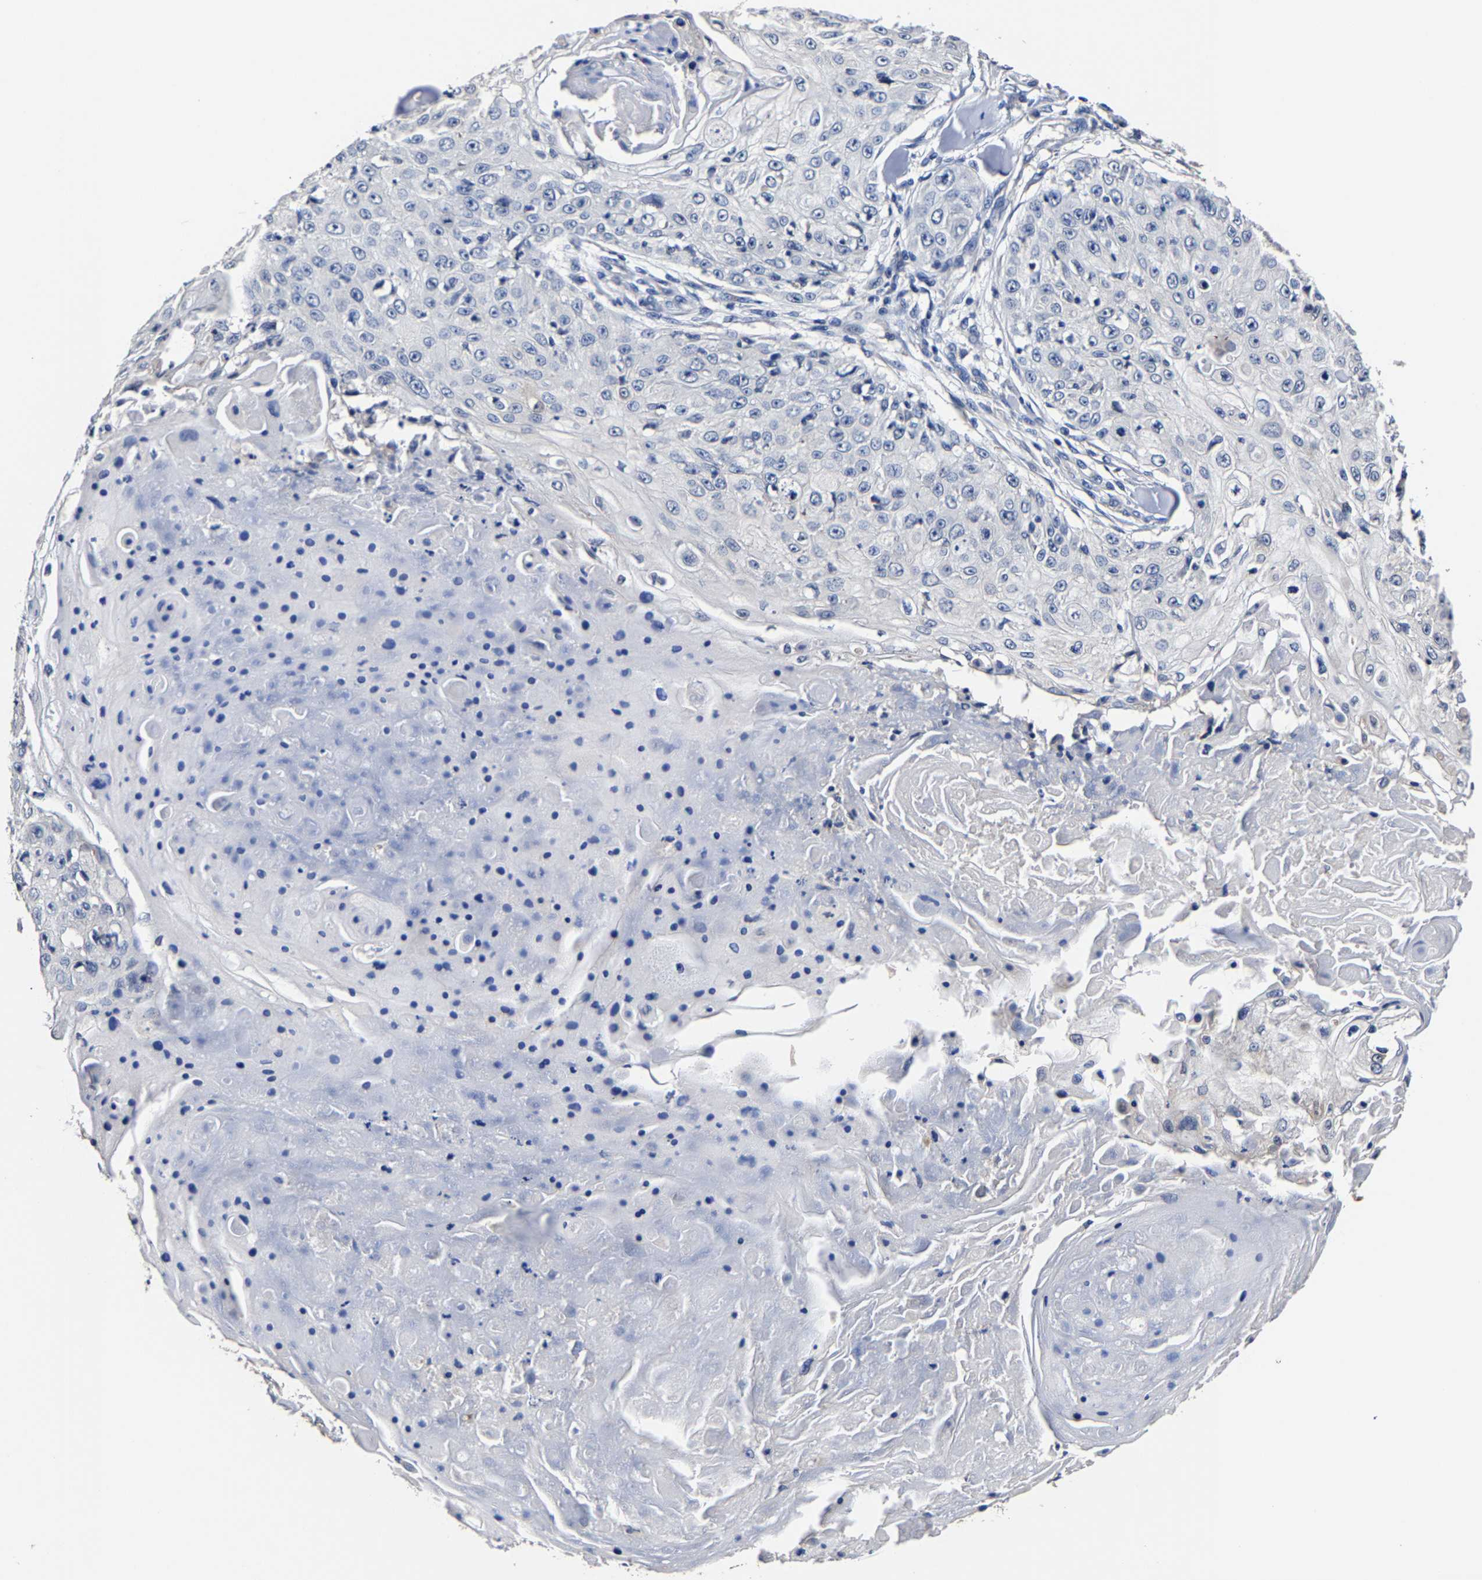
{"staining": {"intensity": "negative", "quantity": "none", "location": "none"}, "tissue": "skin cancer", "cell_type": "Tumor cells", "image_type": "cancer", "snomed": [{"axis": "morphology", "description": "Squamous cell carcinoma, NOS"}, {"axis": "topography", "description": "Skin"}], "caption": "A high-resolution image shows immunohistochemistry staining of skin squamous cell carcinoma, which displays no significant positivity in tumor cells. (Brightfield microscopy of DAB (3,3'-diaminobenzidine) immunohistochemistry (IHC) at high magnification).", "gene": "AKAP4", "patient": {"sex": "male", "age": 86}}